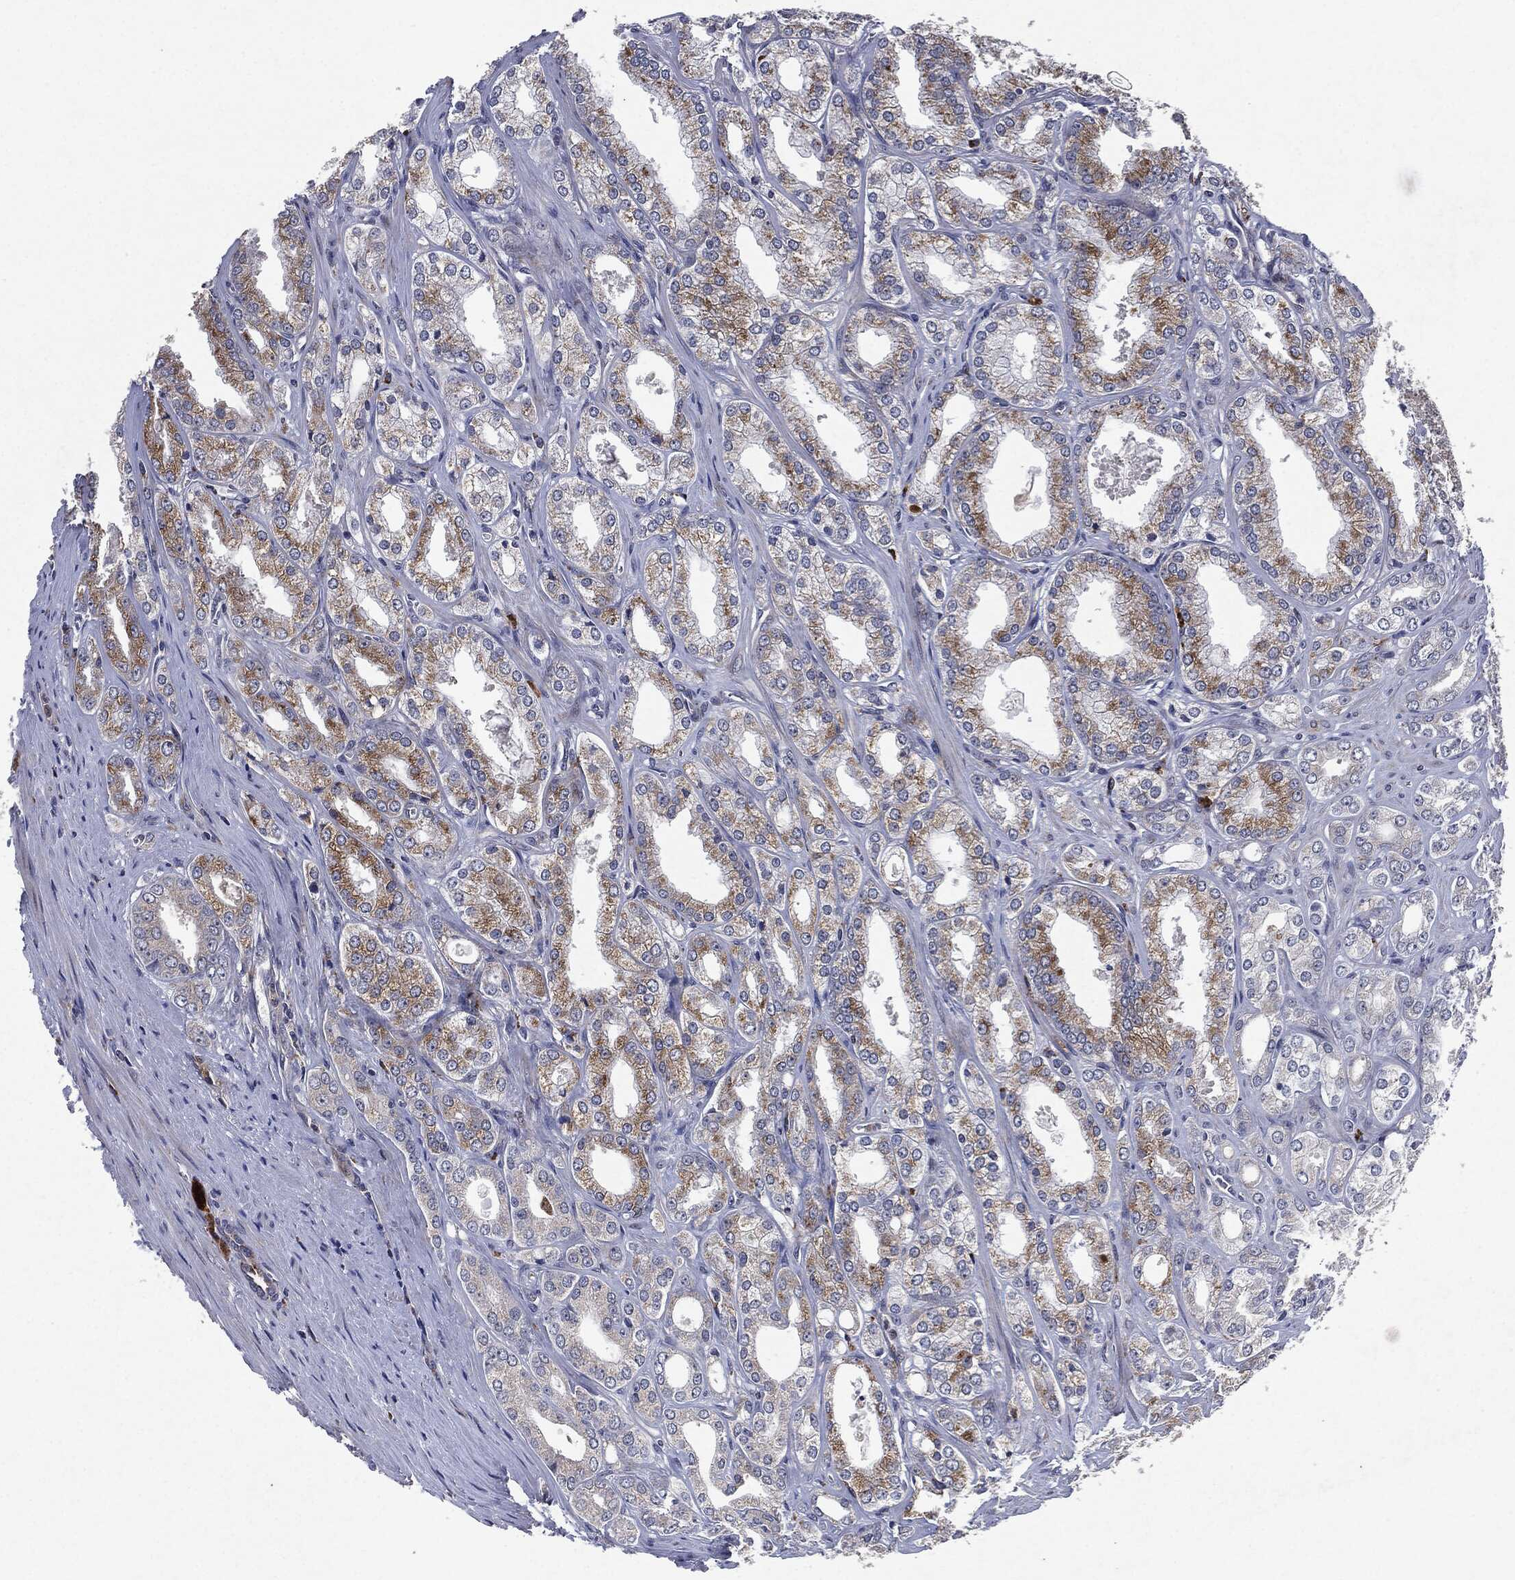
{"staining": {"intensity": "moderate", "quantity": "25%-75%", "location": "cytoplasmic/membranous"}, "tissue": "prostate cancer", "cell_type": "Tumor cells", "image_type": "cancer", "snomed": [{"axis": "morphology", "description": "Adenocarcinoma, NOS"}, {"axis": "morphology", "description": "Adenocarcinoma, High grade"}, {"axis": "topography", "description": "Prostate"}], "caption": "About 25%-75% of tumor cells in human high-grade adenocarcinoma (prostate) display moderate cytoplasmic/membranous protein expression as visualized by brown immunohistochemical staining.", "gene": "SLC31A2", "patient": {"sex": "male", "age": 70}}